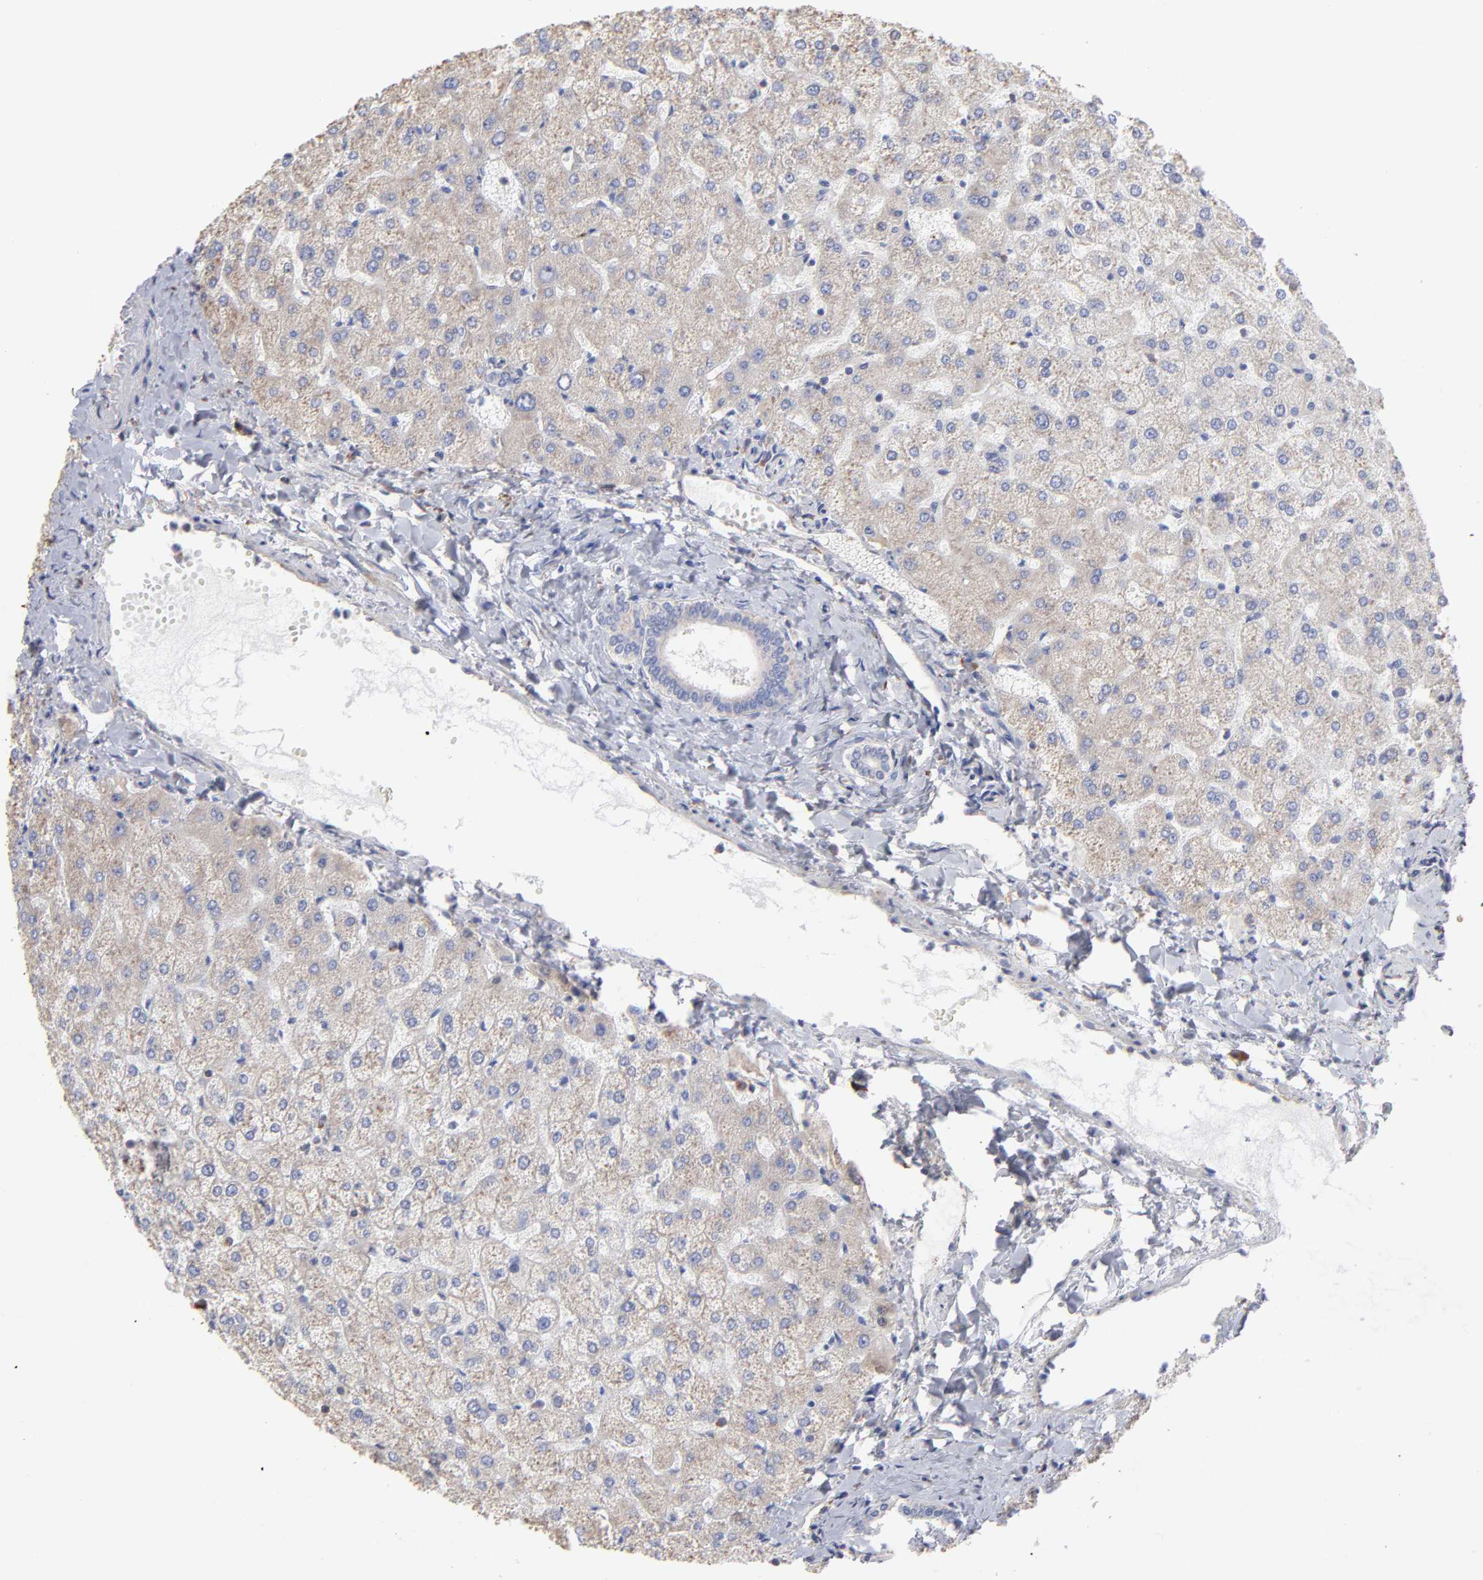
{"staining": {"intensity": "weak", "quantity": ">75%", "location": "cytoplasmic/membranous"}, "tissue": "liver", "cell_type": "Cholangiocytes", "image_type": "normal", "snomed": [{"axis": "morphology", "description": "Normal tissue, NOS"}, {"axis": "topography", "description": "Liver"}], "caption": "Brown immunohistochemical staining in unremarkable human liver reveals weak cytoplasmic/membranous staining in about >75% of cholangiocytes. (Brightfield microscopy of DAB IHC at high magnification).", "gene": "RPL3", "patient": {"sex": "female", "age": 32}}